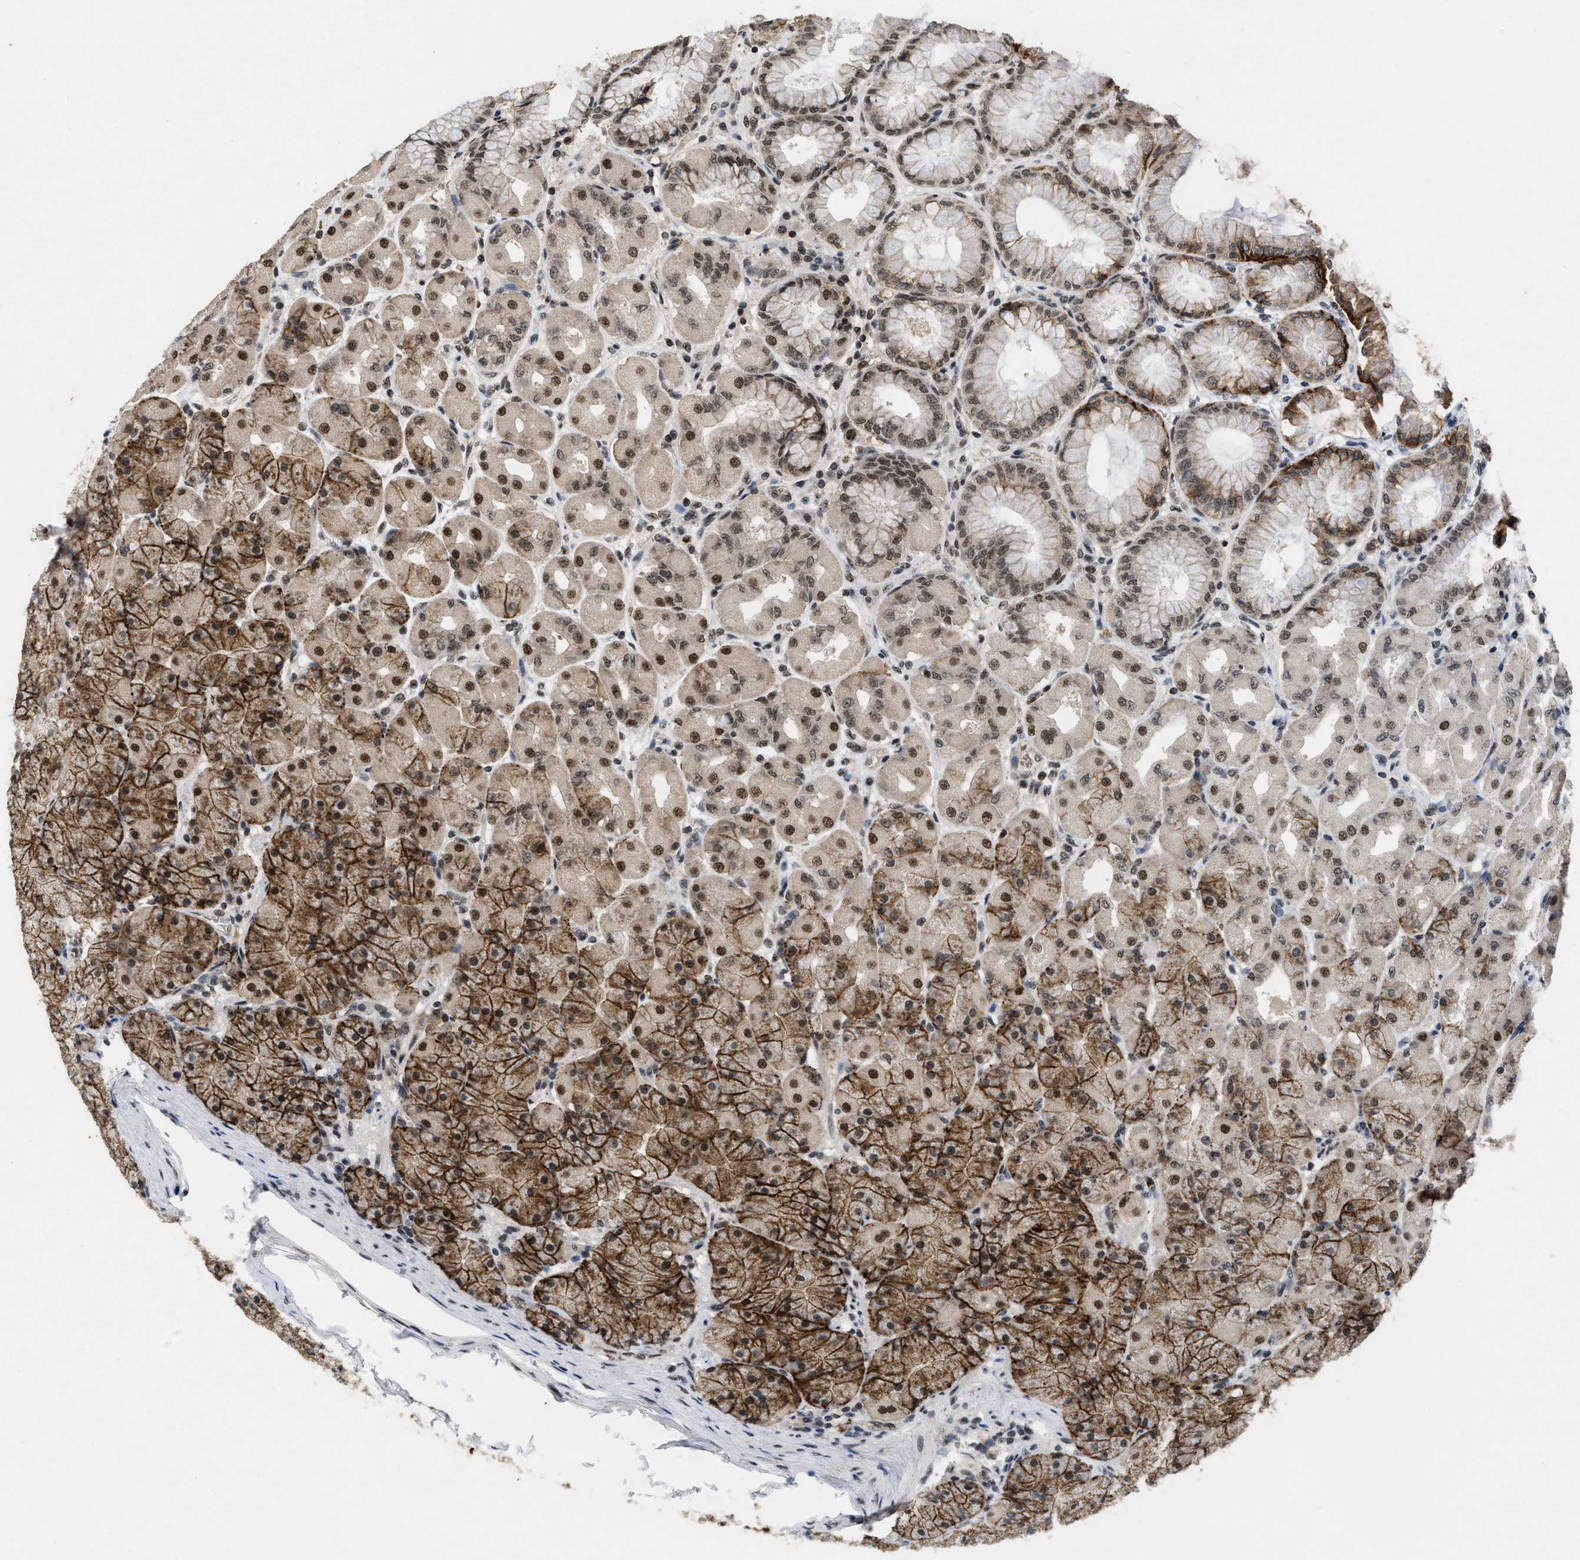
{"staining": {"intensity": "moderate", "quantity": ">75%", "location": "cytoplasmic/membranous,nuclear"}, "tissue": "stomach", "cell_type": "Glandular cells", "image_type": "normal", "snomed": [{"axis": "morphology", "description": "Normal tissue, NOS"}, {"axis": "topography", "description": "Stomach, upper"}], "caption": "Immunohistochemistry image of benign human stomach stained for a protein (brown), which exhibits medium levels of moderate cytoplasmic/membranous,nuclear expression in approximately >75% of glandular cells.", "gene": "ZNF346", "patient": {"sex": "female", "age": 56}}